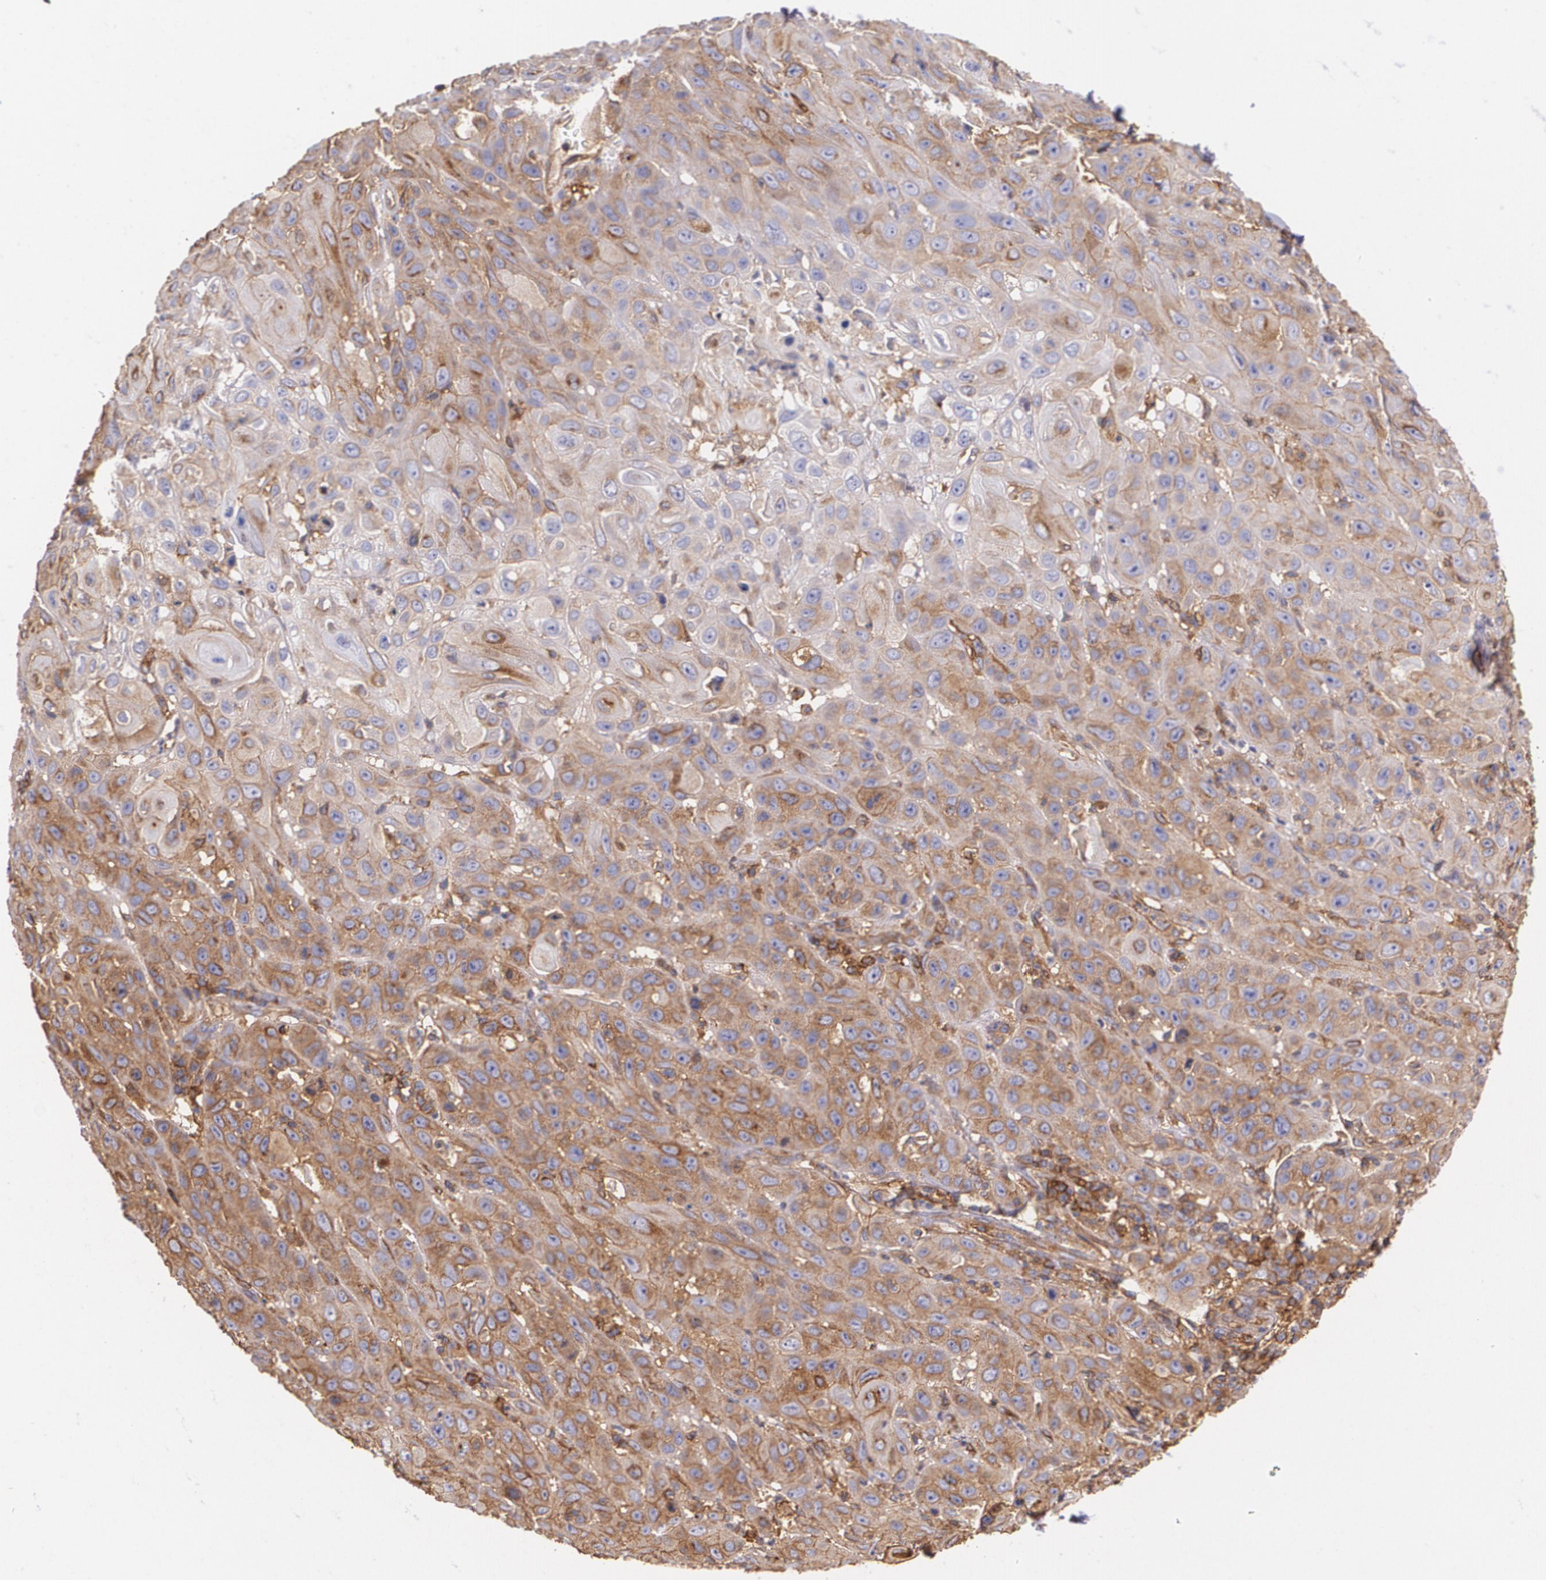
{"staining": {"intensity": "moderate", "quantity": "25%-75%", "location": "cytoplasmic/membranous"}, "tissue": "skin cancer", "cell_type": "Tumor cells", "image_type": "cancer", "snomed": [{"axis": "morphology", "description": "Squamous cell carcinoma, NOS"}, {"axis": "topography", "description": "Skin"}], "caption": "Immunohistochemical staining of skin squamous cell carcinoma reveals medium levels of moderate cytoplasmic/membranous staining in about 25%-75% of tumor cells.", "gene": "B2M", "patient": {"sex": "male", "age": 84}}